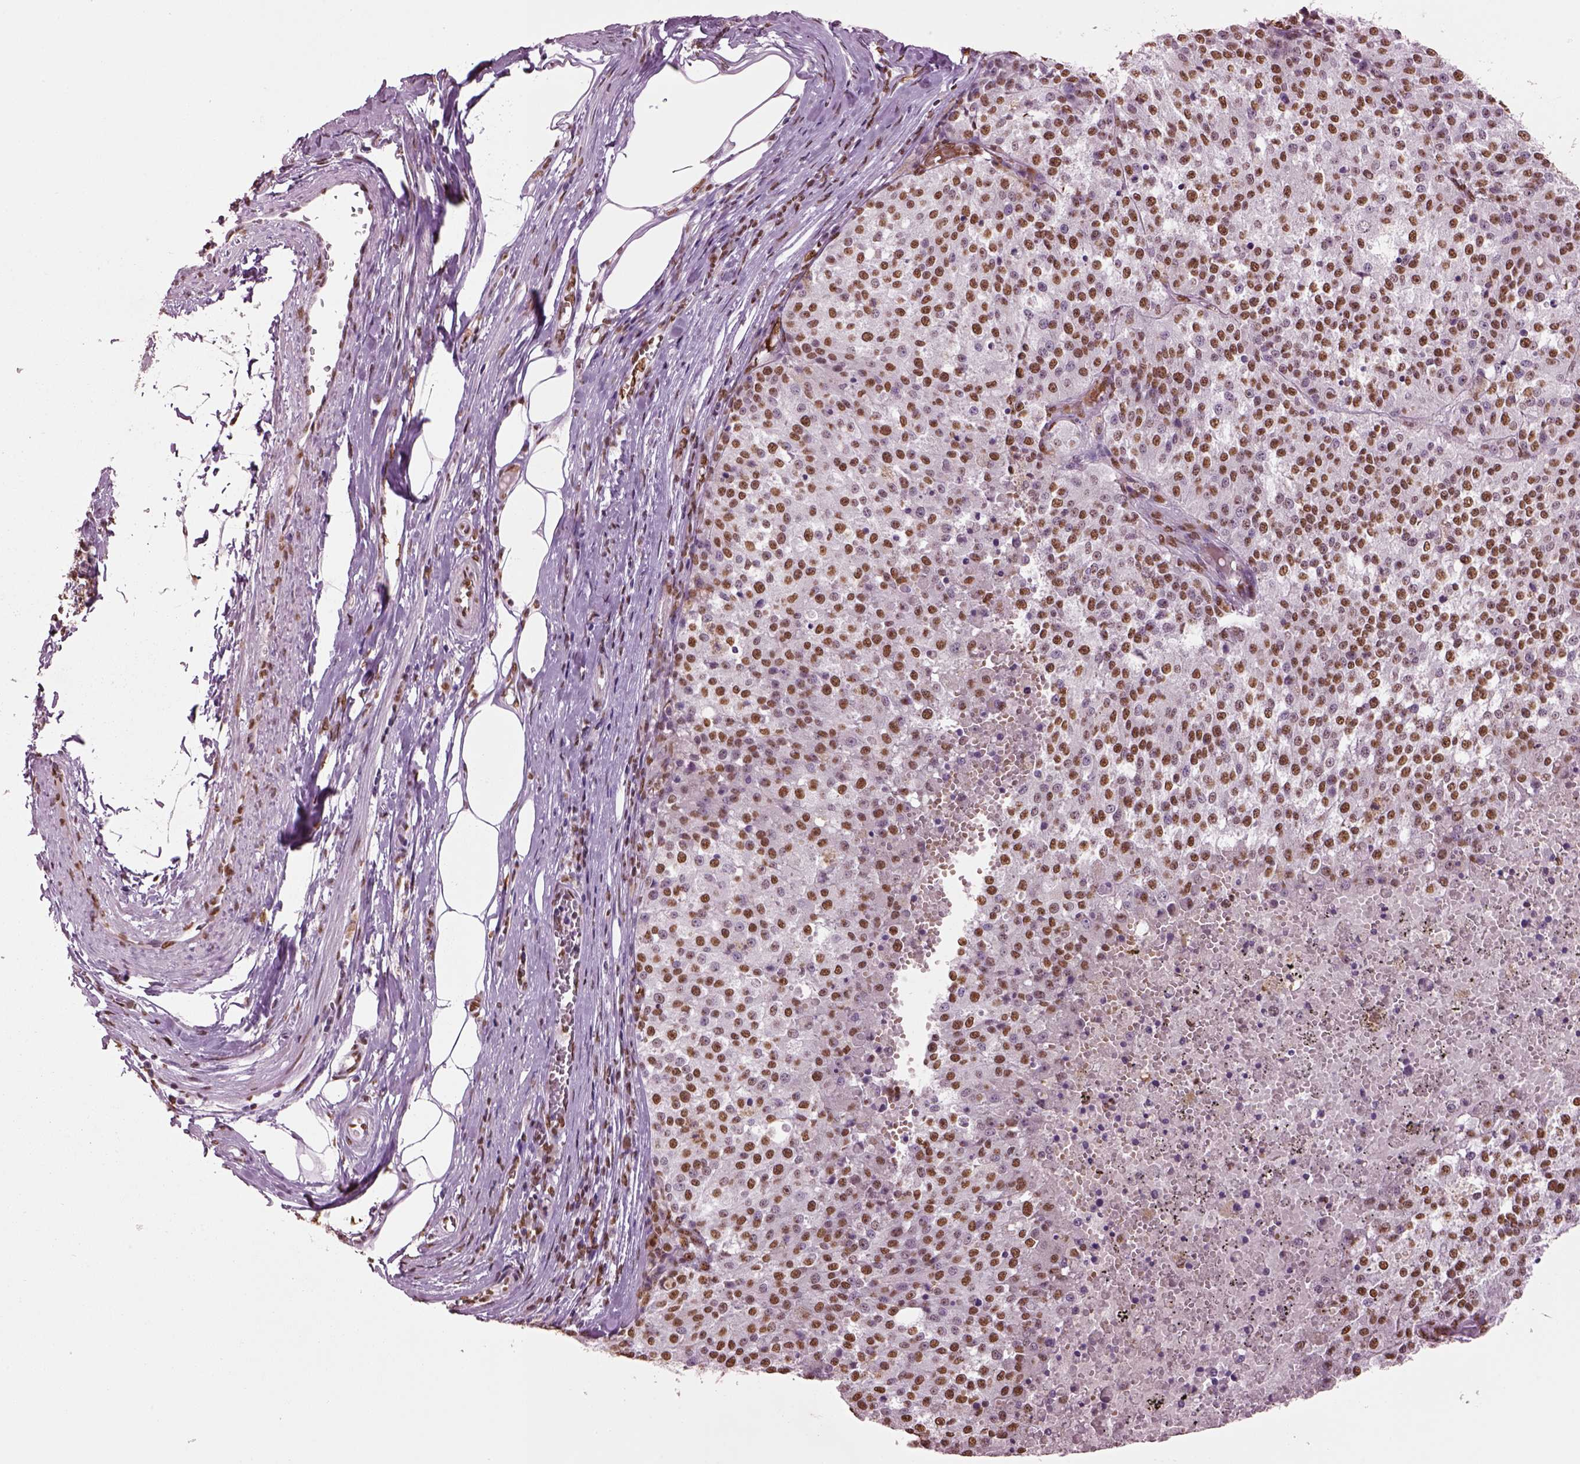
{"staining": {"intensity": "moderate", "quantity": "25%-75%", "location": "nuclear"}, "tissue": "melanoma", "cell_type": "Tumor cells", "image_type": "cancer", "snomed": [{"axis": "morphology", "description": "Malignant melanoma, Metastatic site"}, {"axis": "topography", "description": "Lymph node"}], "caption": "Protein staining exhibits moderate nuclear expression in approximately 25%-75% of tumor cells in malignant melanoma (metastatic site).", "gene": "DDX3X", "patient": {"sex": "female", "age": 64}}